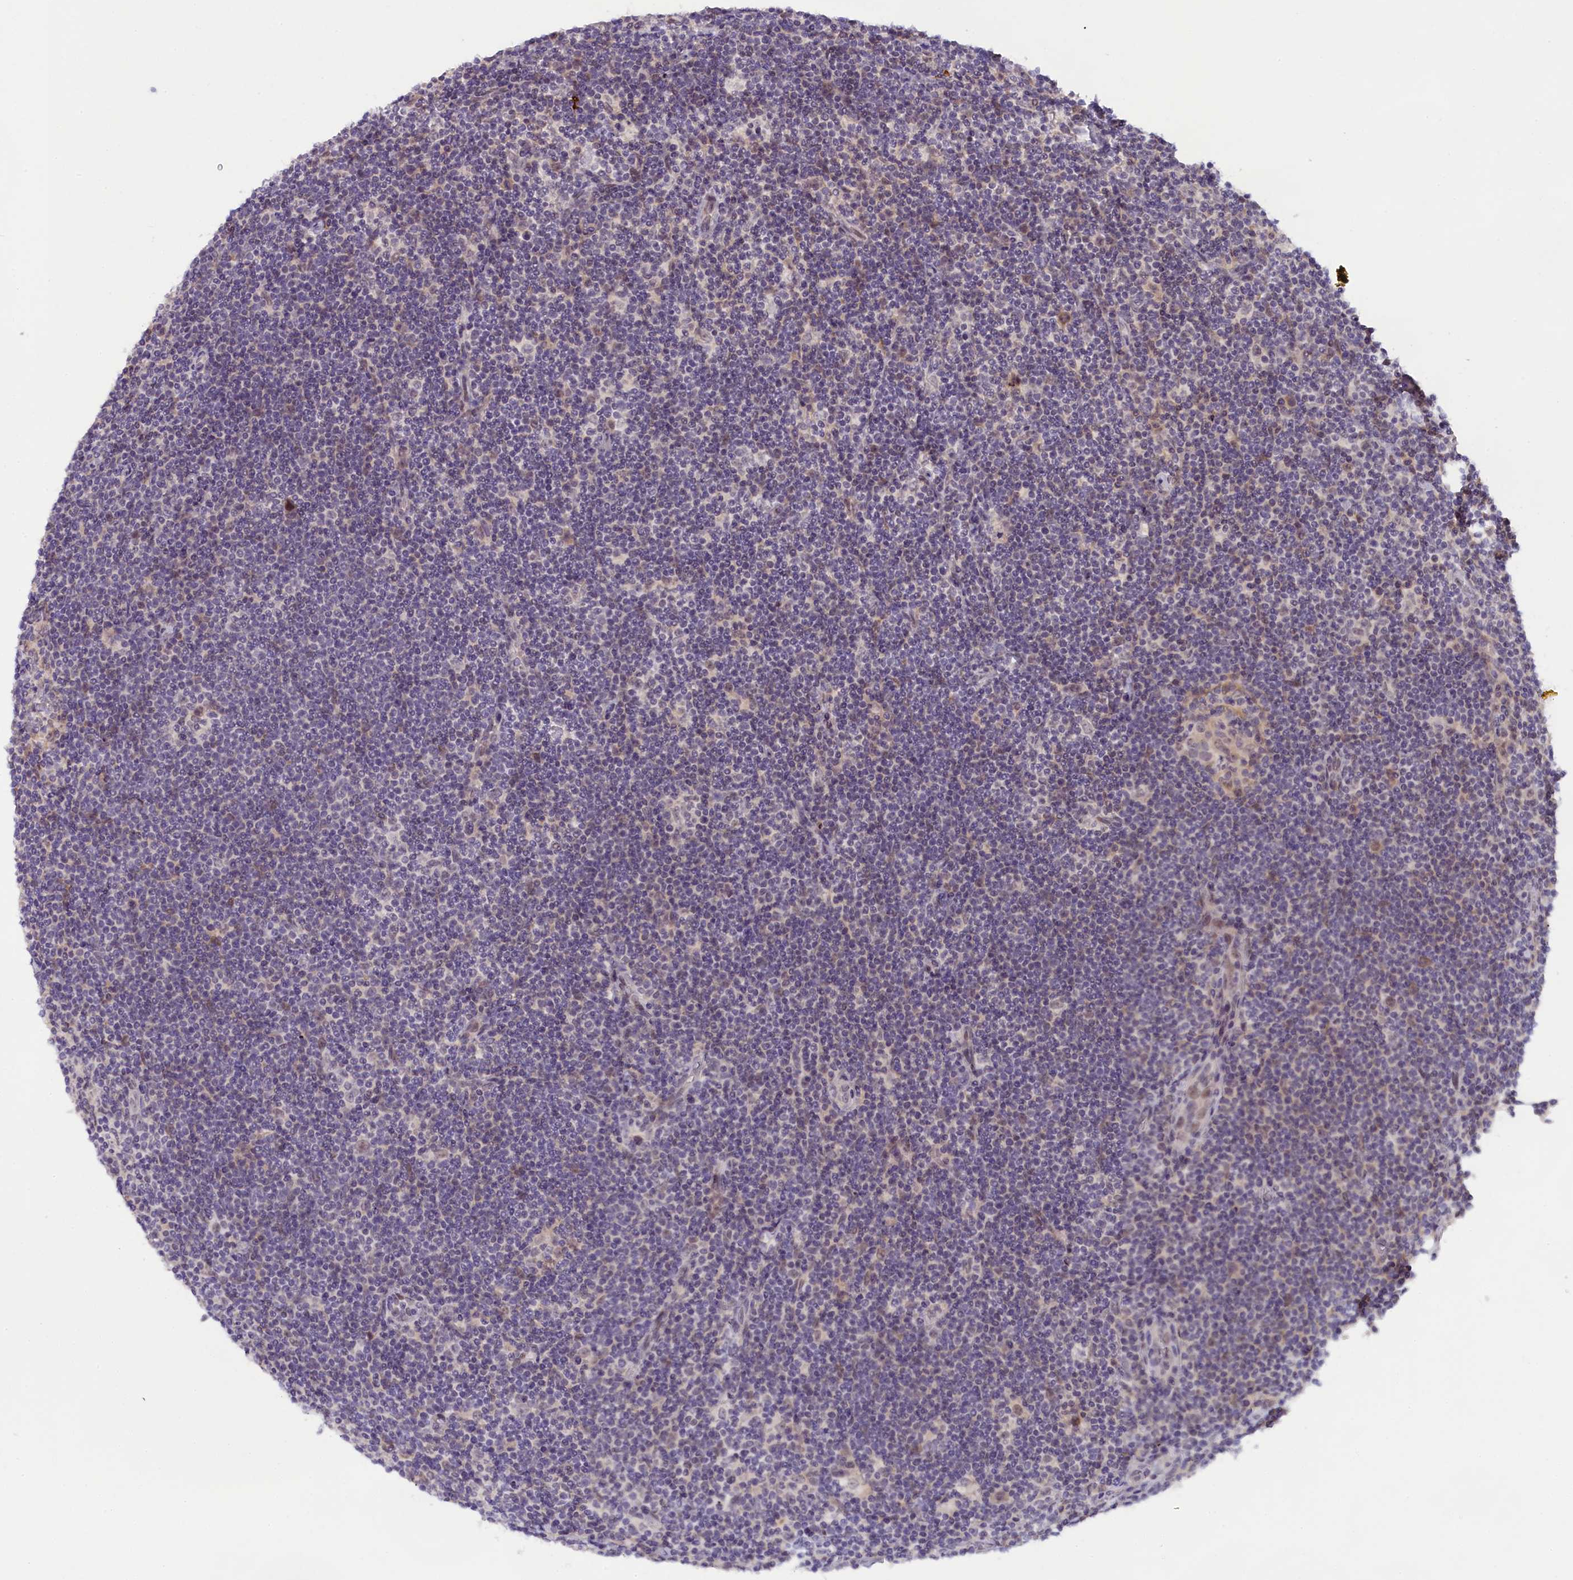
{"staining": {"intensity": "negative", "quantity": "none", "location": "none"}, "tissue": "lymphoma", "cell_type": "Tumor cells", "image_type": "cancer", "snomed": [{"axis": "morphology", "description": "Hodgkin's disease, NOS"}, {"axis": "topography", "description": "Lymph node"}], "caption": "The histopathology image demonstrates no significant positivity in tumor cells of Hodgkin's disease.", "gene": "CRAMP1", "patient": {"sex": "female", "age": 57}}